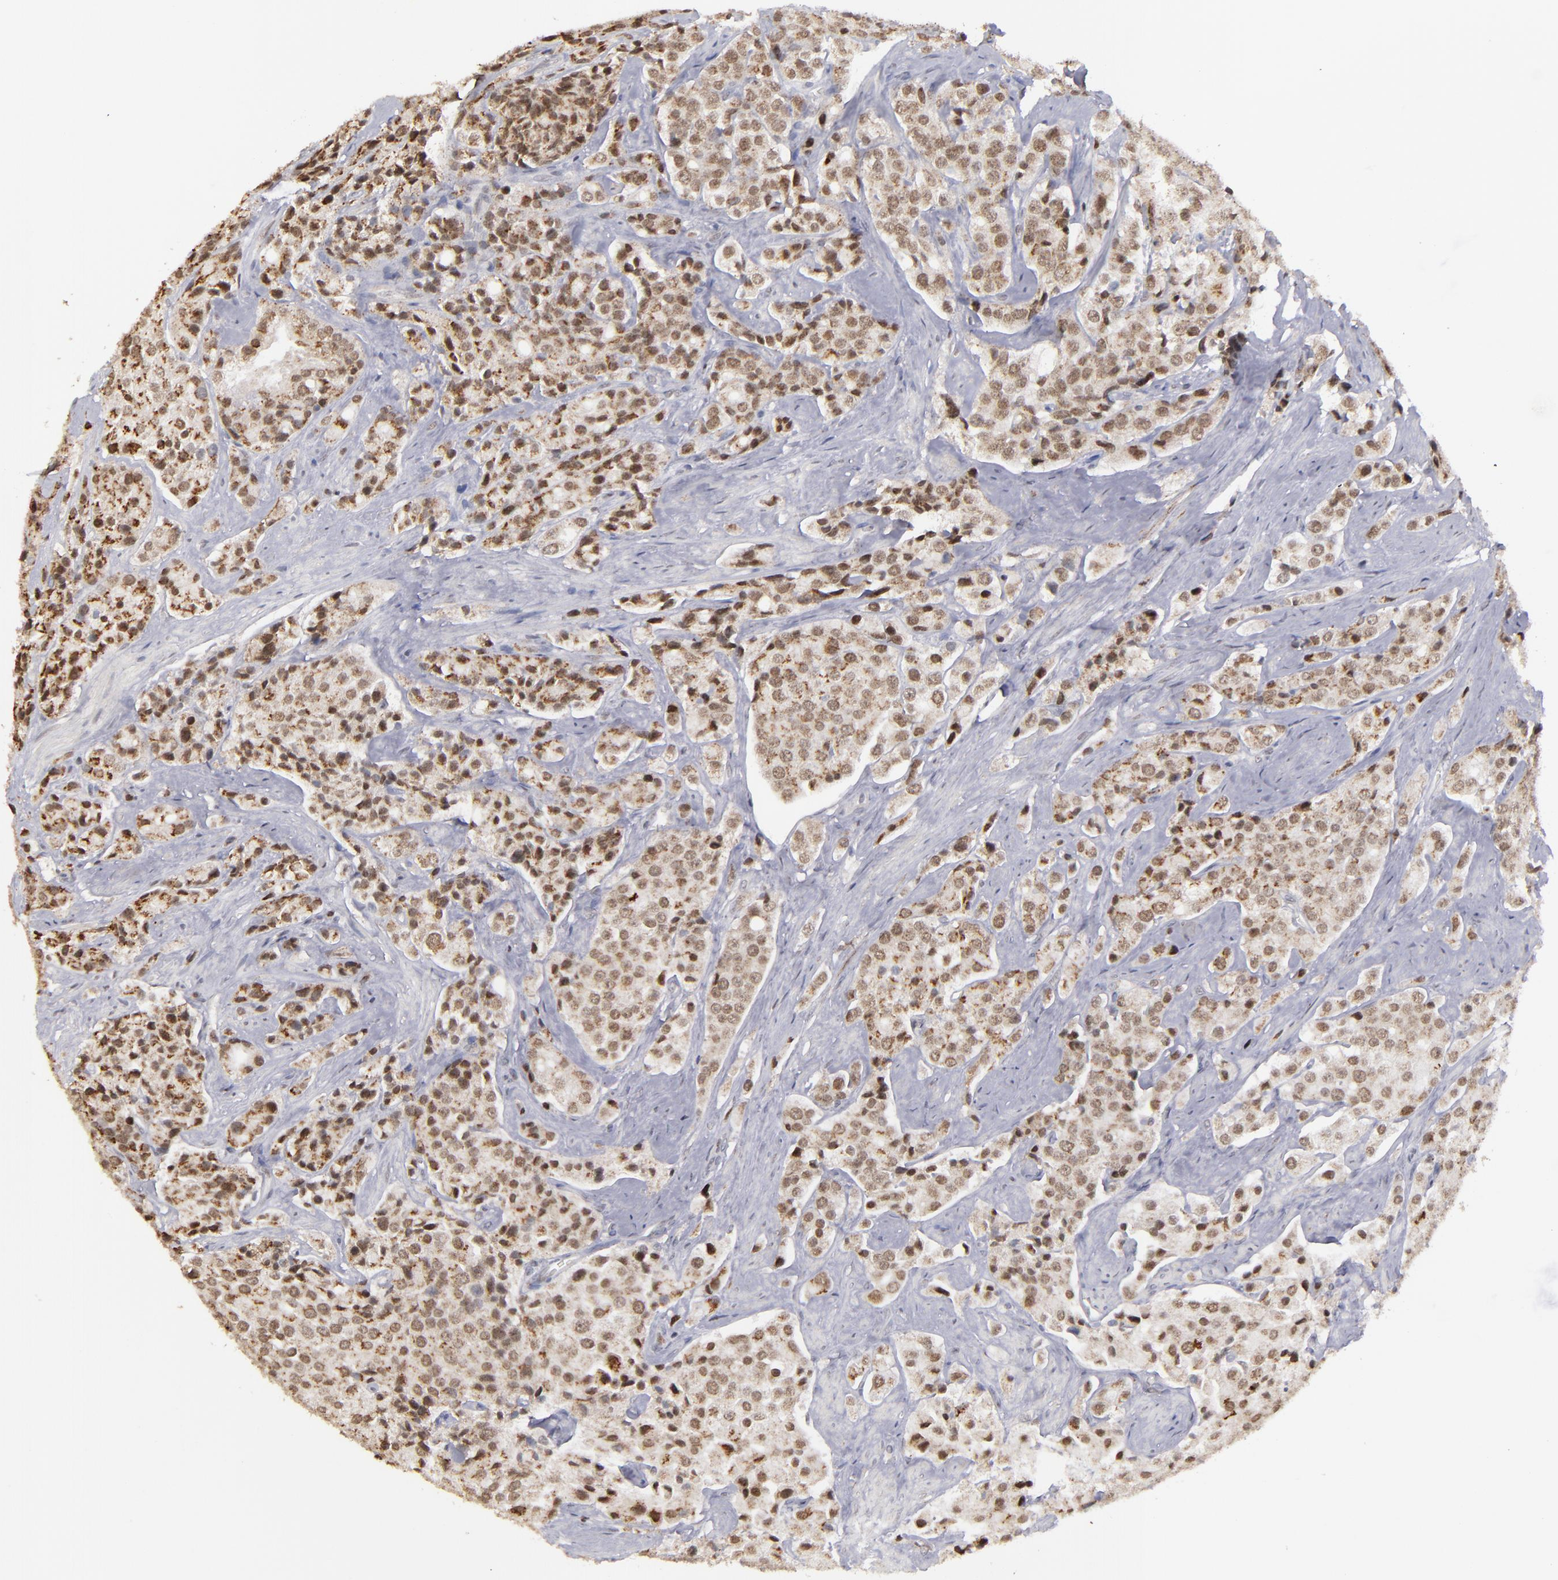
{"staining": {"intensity": "weak", "quantity": ">75%", "location": "nuclear"}, "tissue": "prostate cancer", "cell_type": "Tumor cells", "image_type": "cancer", "snomed": [{"axis": "morphology", "description": "Adenocarcinoma, Medium grade"}, {"axis": "topography", "description": "Prostate"}], "caption": "The image reveals immunohistochemical staining of prostate adenocarcinoma (medium-grade). There is weak nuclear staining is present in about >75% of tumor cells.", "gene": "RREB1", "patient": {"sex": "male", "age": 70}}